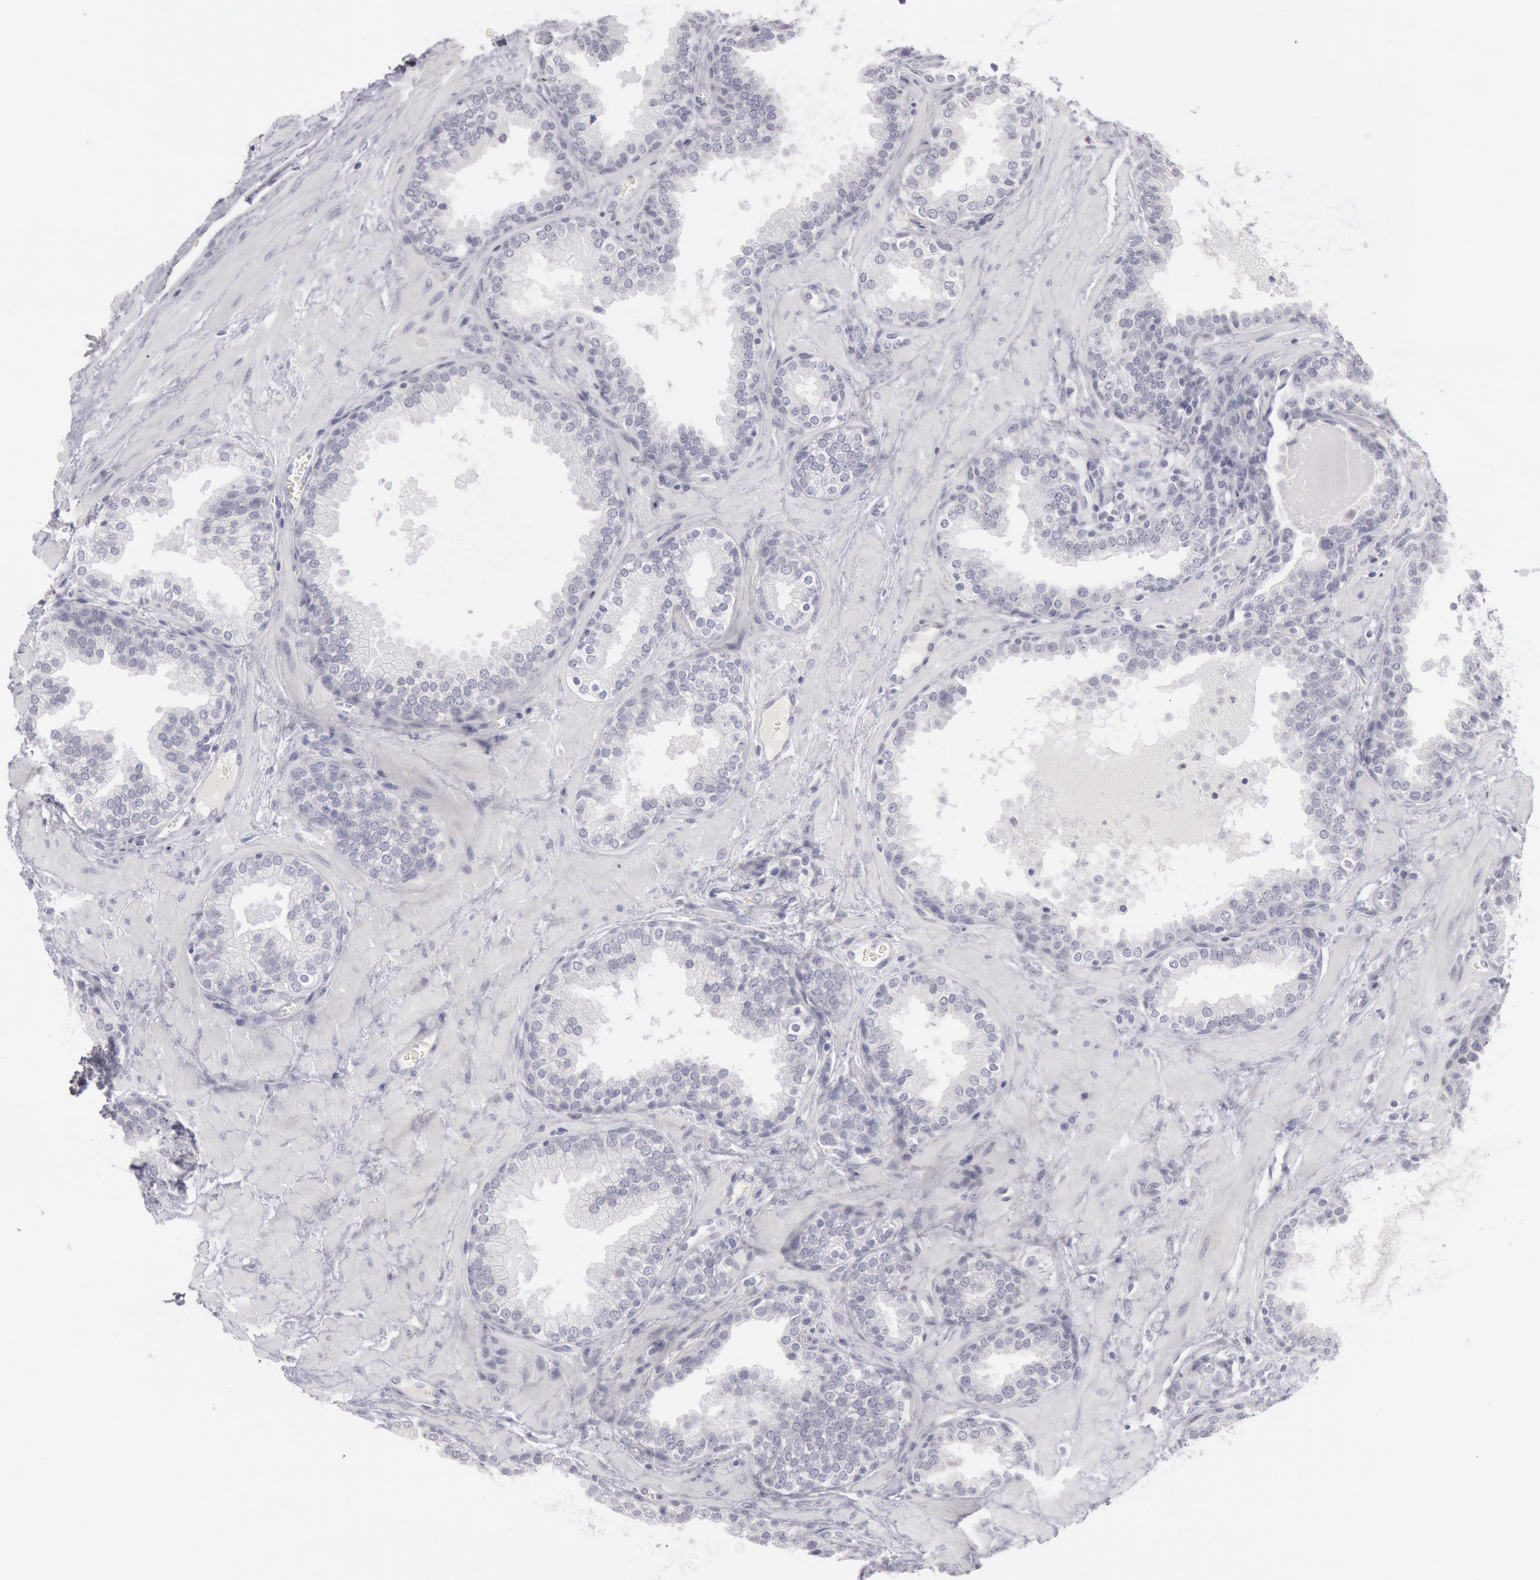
{"staining": {"intensity": "negative", "quantity": "none", "location": "none"}, "tissue": "prostate", "cell_type": "Glandular cells", "image_type": "normal", "snomed": [{"axis": "morphology", "description": "Normal tissue, NOS"}, {"axis": "topography", "description": "Prostate"}], "caption": "The micrograph demonstrates no staining of glandular cells in unremarkable prostate.", "gene": "KRT16", "patient": {"sex": "male", "age": 51}}